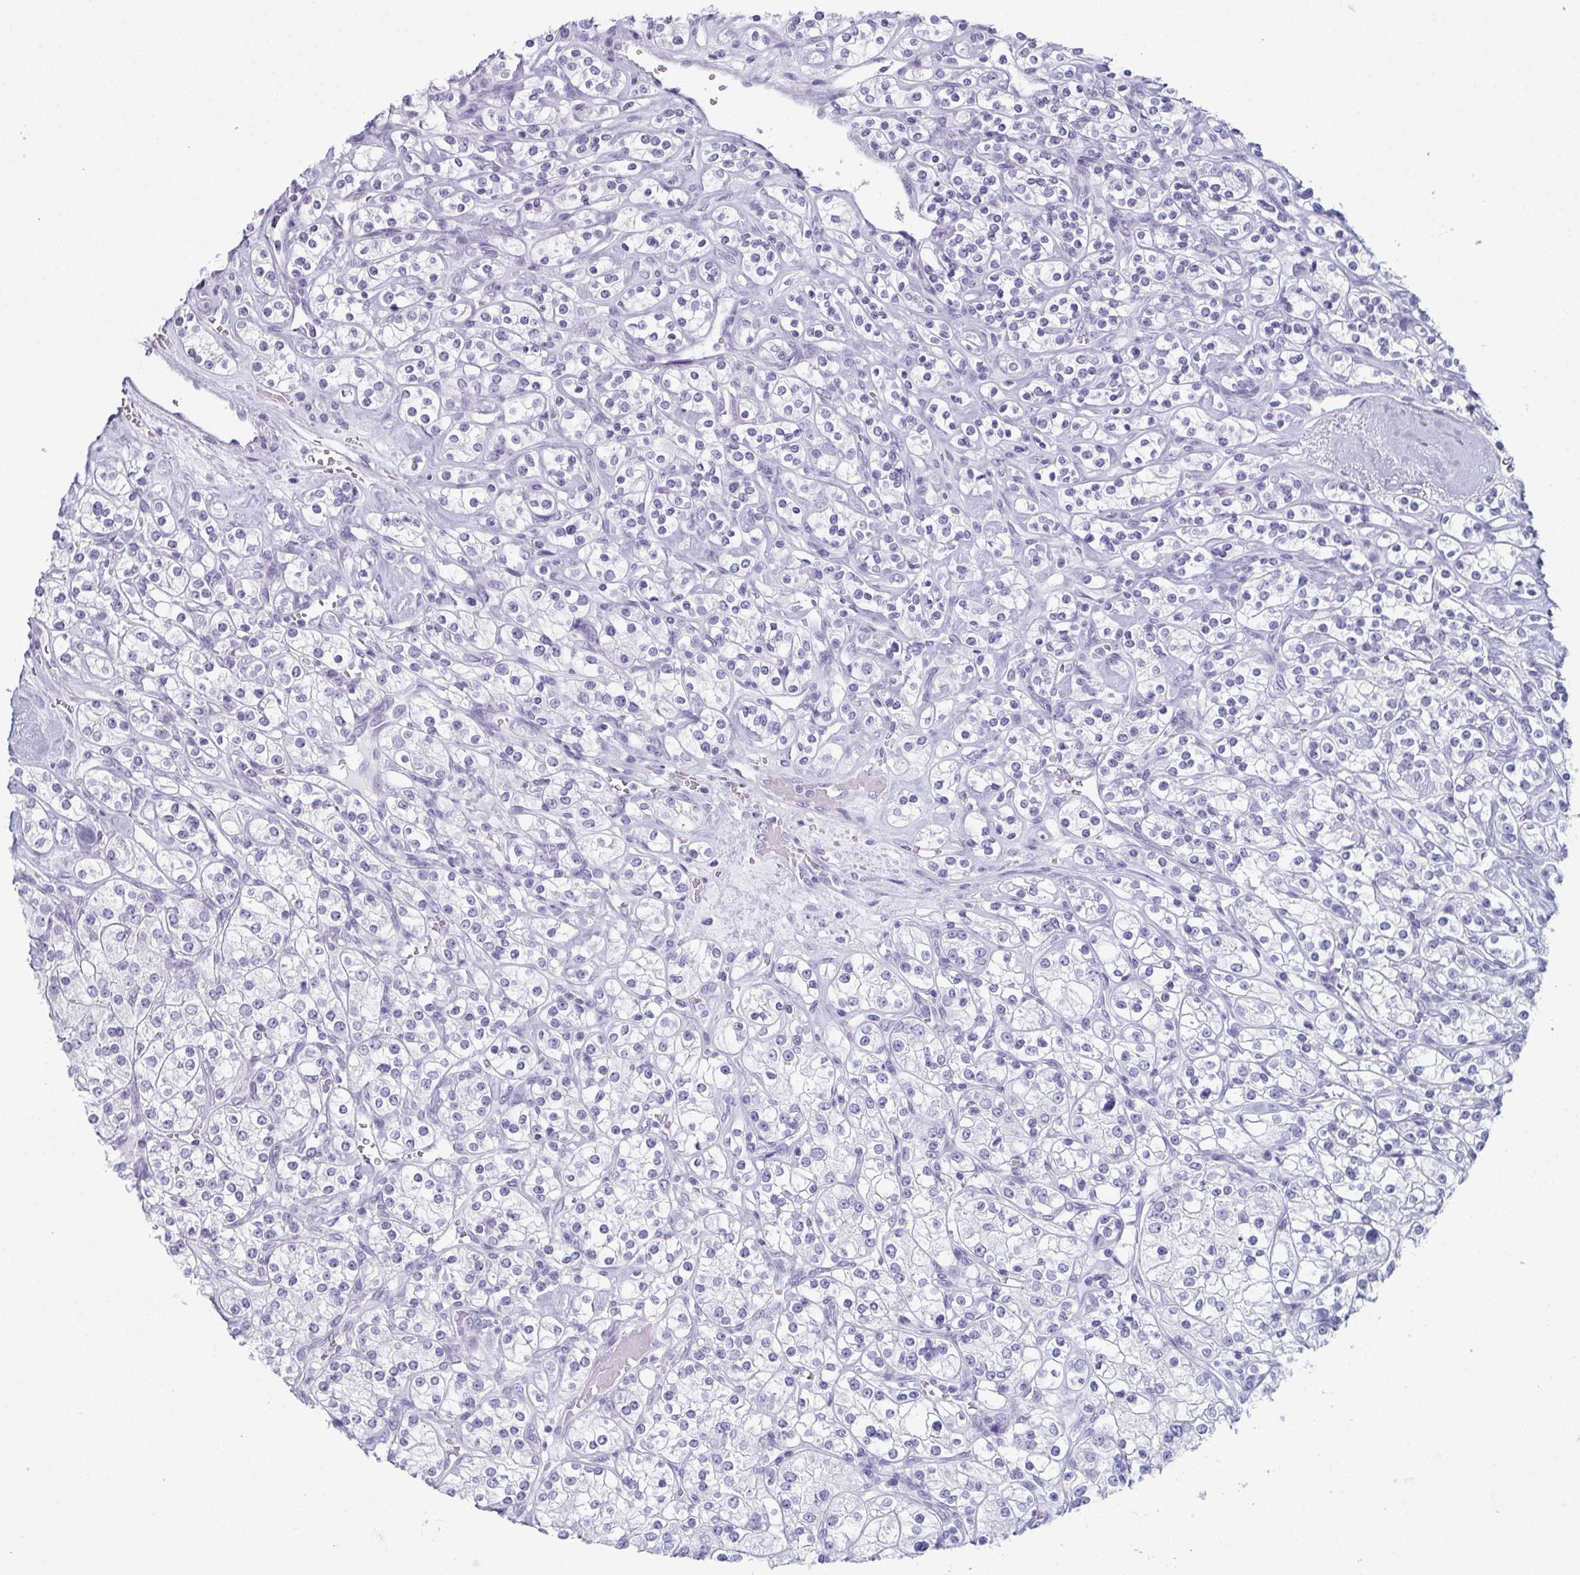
{"staining": {"intensity": "negative", "quantity": "none", "location": "none"}, "tissue": "renal cancer", "cell_type": "Tumor cells", "image_type": "cancer", "snomed": [{"axis": "morphology", "description": "Adenocarcinoma, NOS"}, {"axis": "topography", "description": "Kidney"}], "caption": "The photomicrograph demonstrates no significant expression in tumor cells of adenocarcinoma (renal). The staining was performed using DAB to visualize the protein expression in brown, while the nuclei were stained in blue with hematoxylin (Magnification: 20x).", "gene": "ENKUR", "patient": {"sex": "male", "age": 77}}